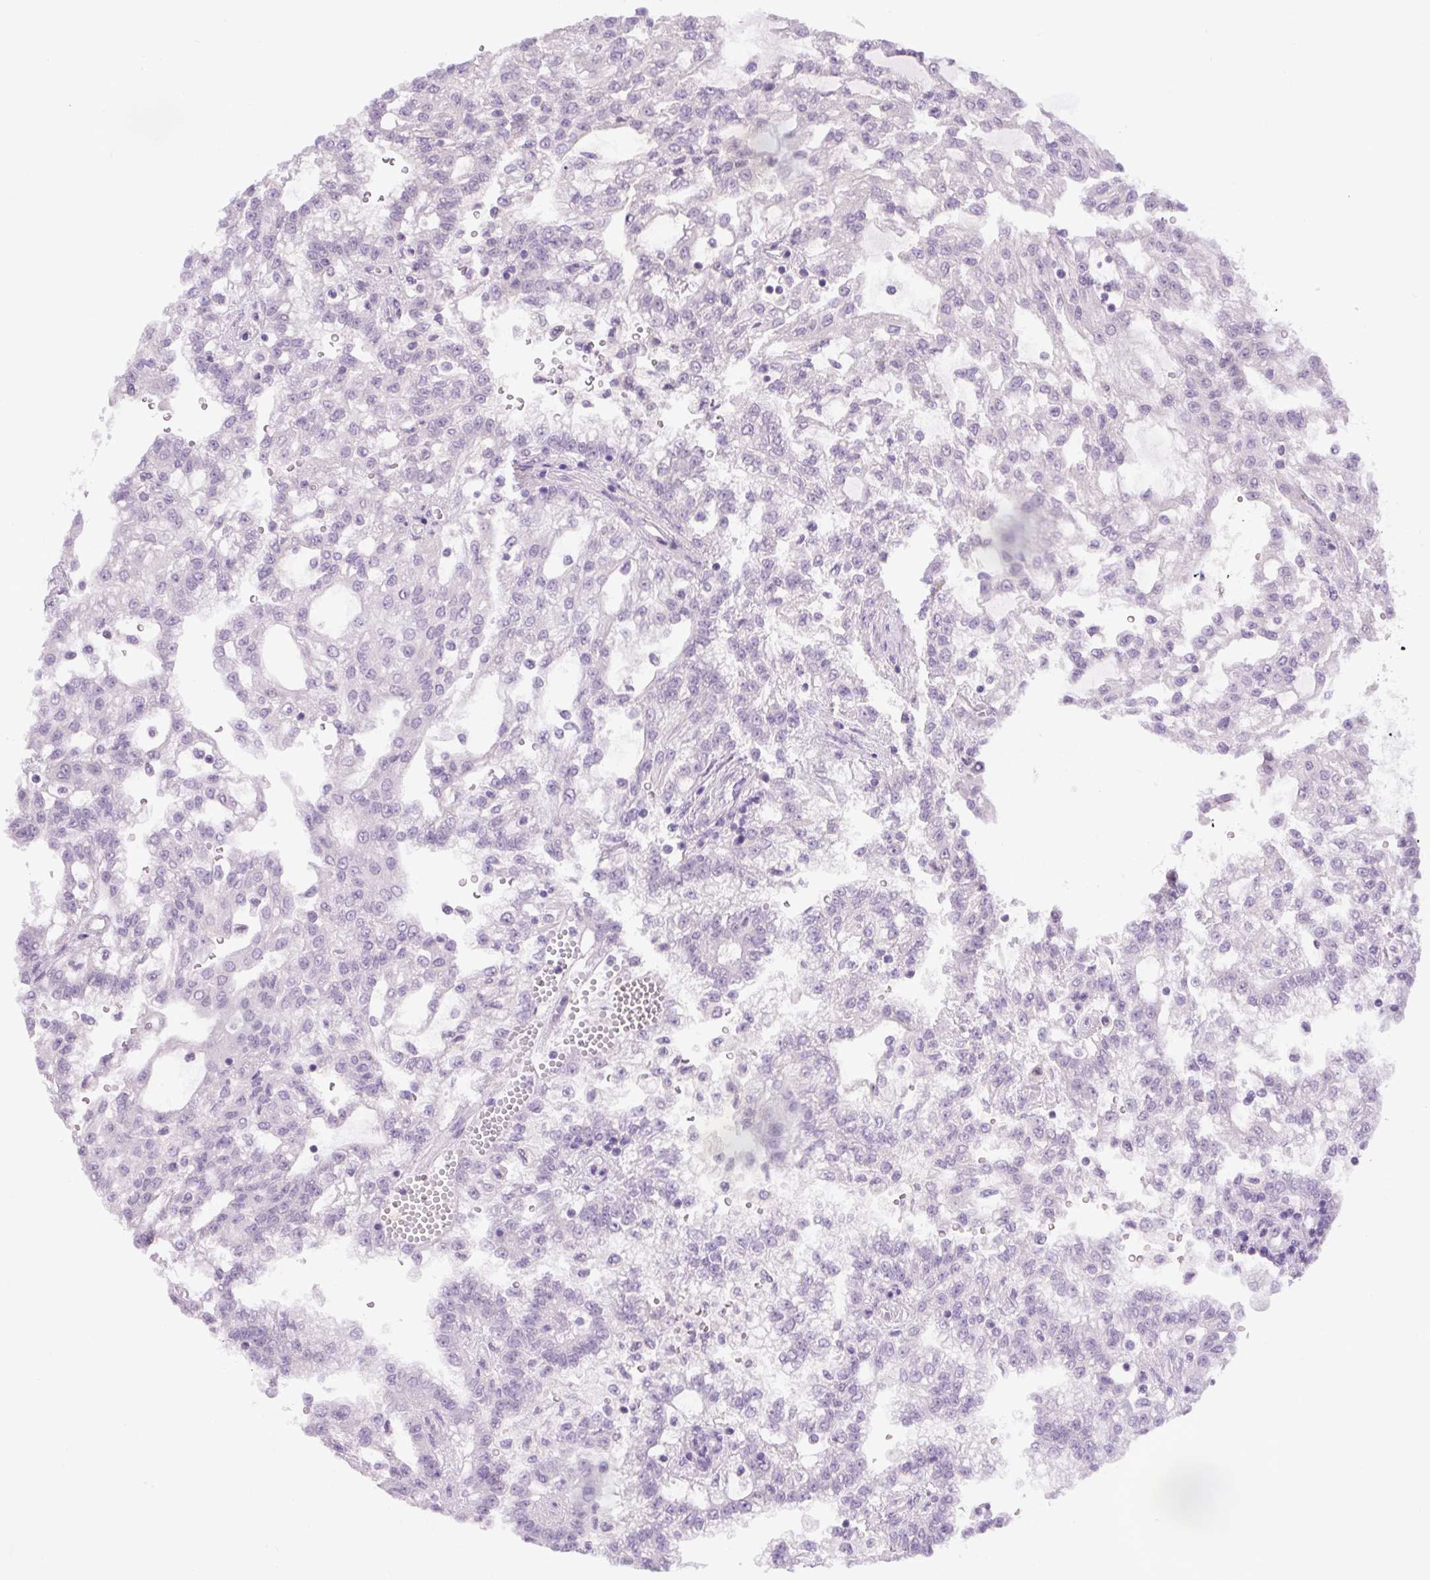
{"staining": {"intensity": "negative", "quantity": "none", "location": "none"}, "tissue": "renal cancer", "cell_type": "Tumor cells", "image_type": "cancer", "snomed": [{"axis": "morphology", "description": "Adenocarcinoma, NOS"}, {"axis": "topography", "description": "Kidney"}], "caption": "This is an immunohistochemistry (IHC) histopathology image of renal cancer. There is no positivity in tumor cells.", "gene": "UBL3", "patient": {"sex": "male", "age": 63}}